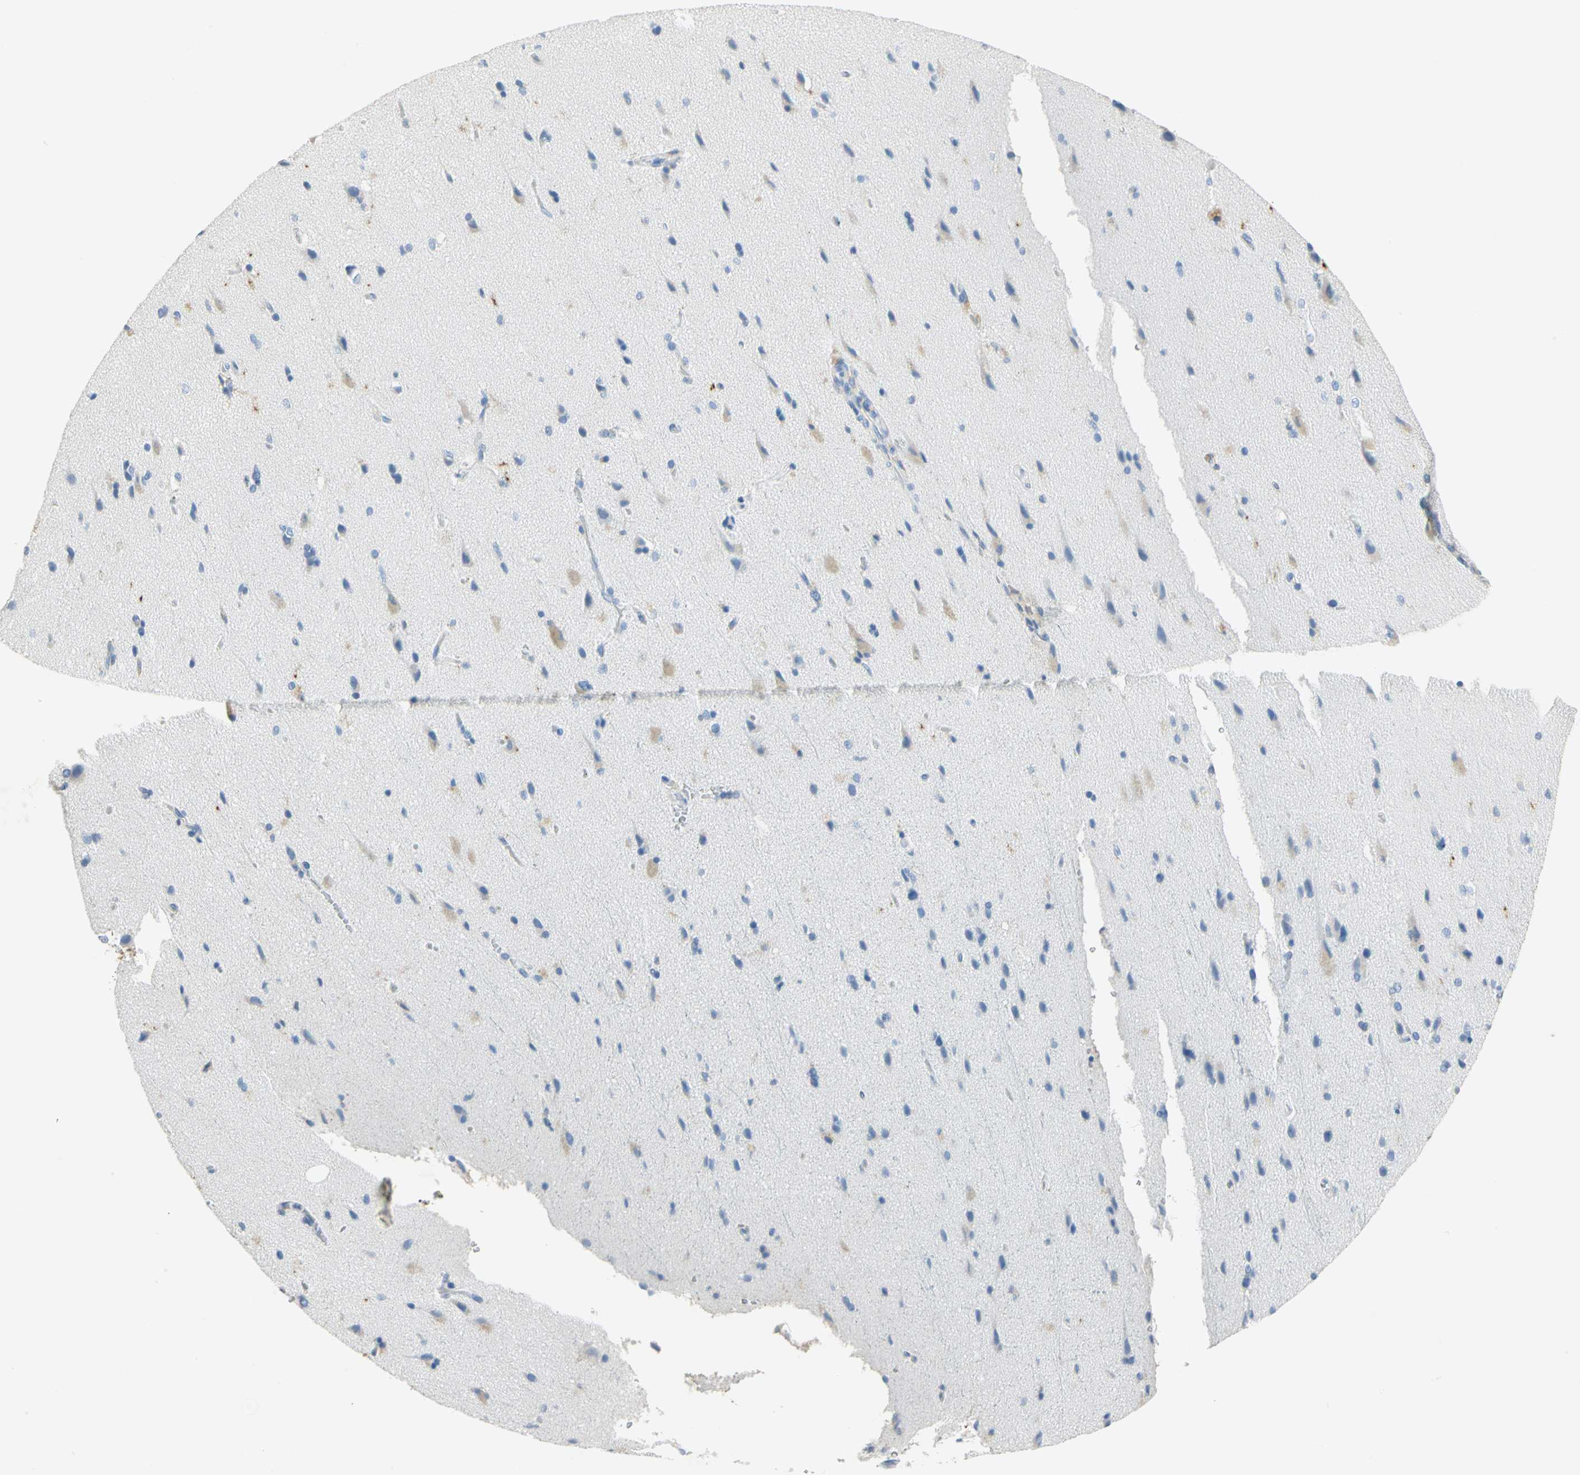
{"staining": {"intensity": "moderate", "quantity": "<25%", "location": "cytoplasmic/membranous"}, "tissue": "cerebral cortex", "cell_type": "Endothelial cells", "image_type": "normal", "snomed": [{"axis": "morphology", "description": "Normal tissue, NOS"}, {"axis": "topography", "description": "Cerebral cortex"}], "caption": "Immunohistochemistry of benign cerebral cortex displays low levels of moderate cytoplasmic/membranous expression in approximately <25% of endothelial cells.", "gene": "ANXA4", "patient": {"sex": "male", "age": 62}}